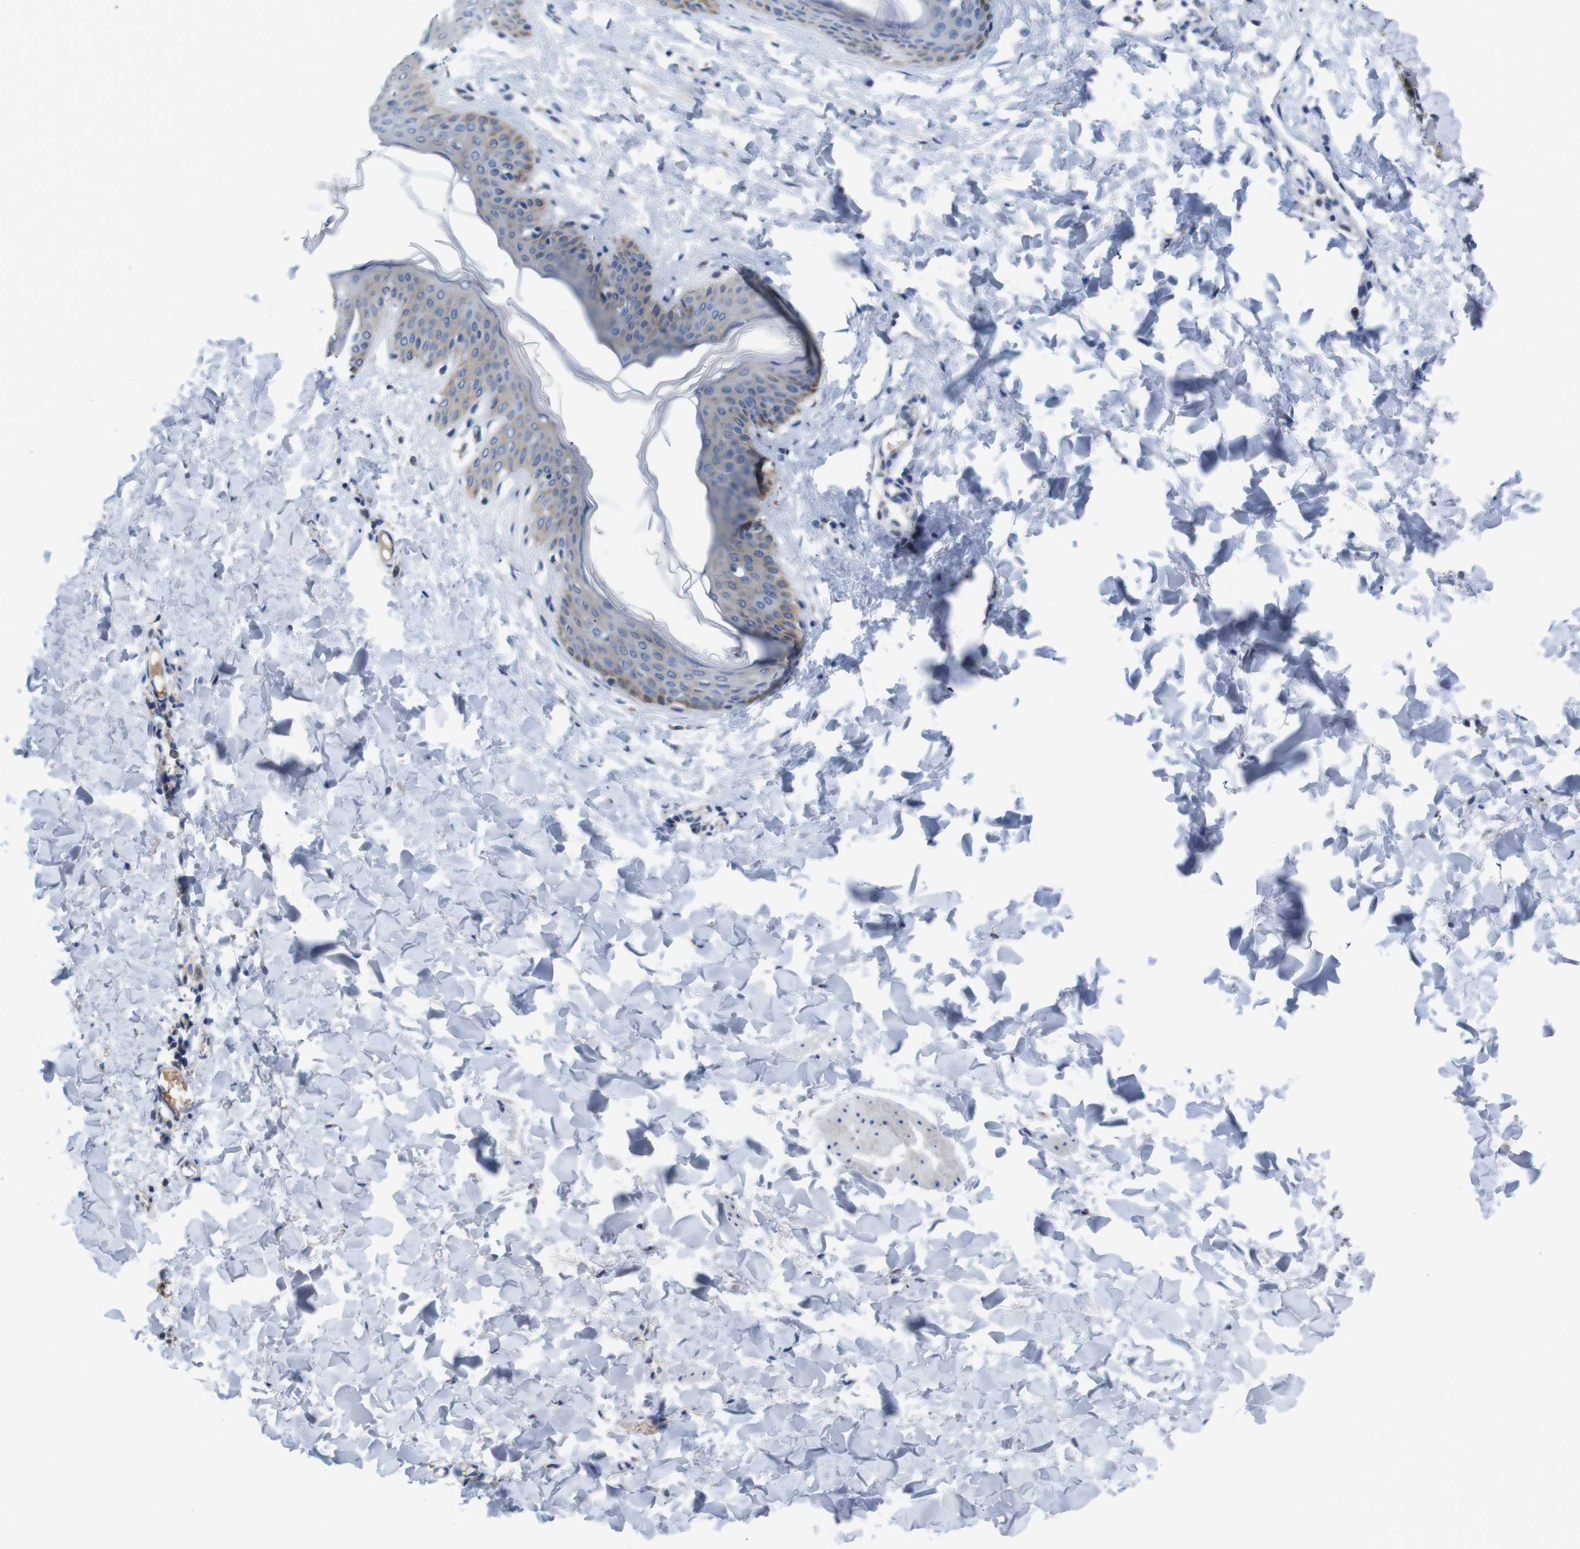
{"staining": {"intensity": "negative", "quantity": "none", "location": "none"}, "tissue": "skin", "cell_type": "Fibroblasts", "image_type": "normal", "snomed": [{"axis": "morphology", "description": "Normal tissue, NOS"}, {"axis": "topography", "description": "Skin"}], "caption": "Fibroblasts show no significant protein positivity in unremarkable skin.", "gene": "C1RL", "patient": {"sex": "female", "age": 17}}